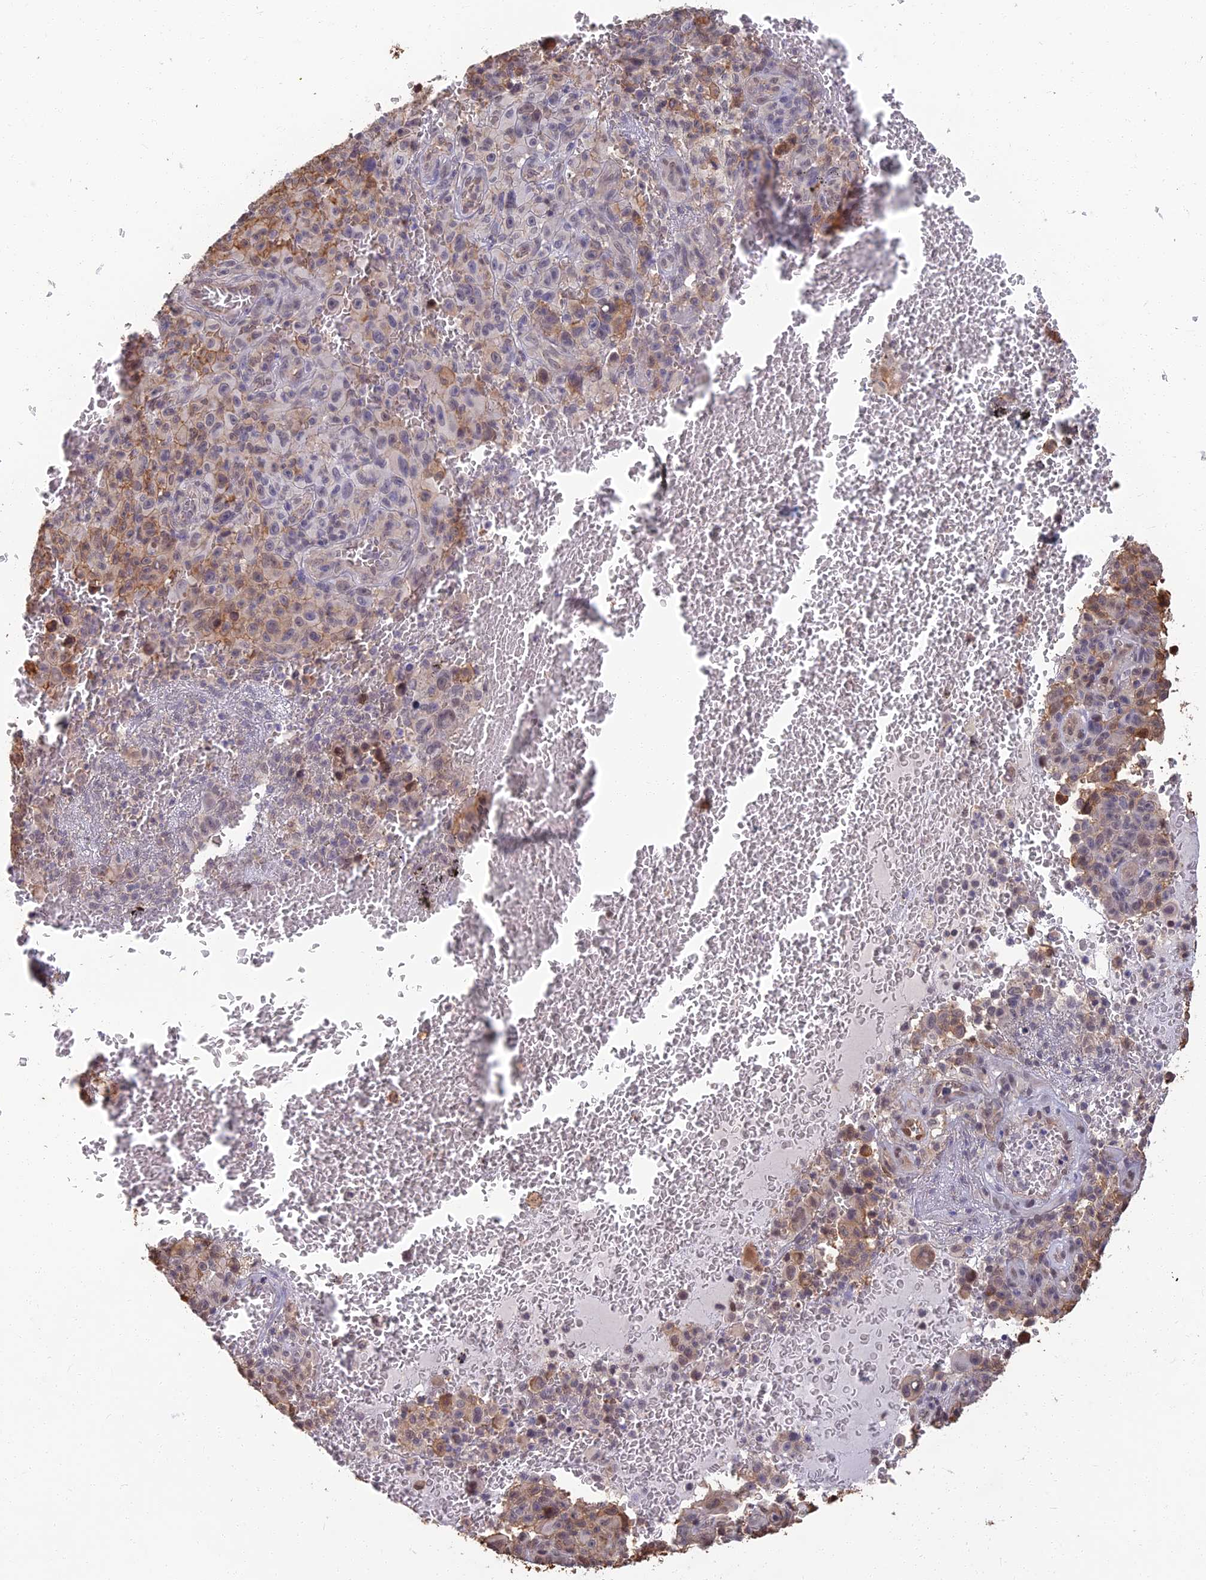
{"staining": {"intensity": "moderate", "quantity": "<25%", "location": "cytoplasmic/membranous,nuclear"}, "tissue": "melanoma", "cell_type": "Tumor cells", "image_type": "cancer", "snomed": [{"axis": "morphology", "description": "Malignant melanoma, NOS"}, {"axis": "topography", "description": "Skin"}], "caption": "There is low levels of moderate cytoplasmic/membranous and nuclear staining in tumor cells of melanoma, as demonstrated by immunohistochemical staining (brown color).", "gene": "LRRN3", "patient": {"sex": "female", "age": 82}}